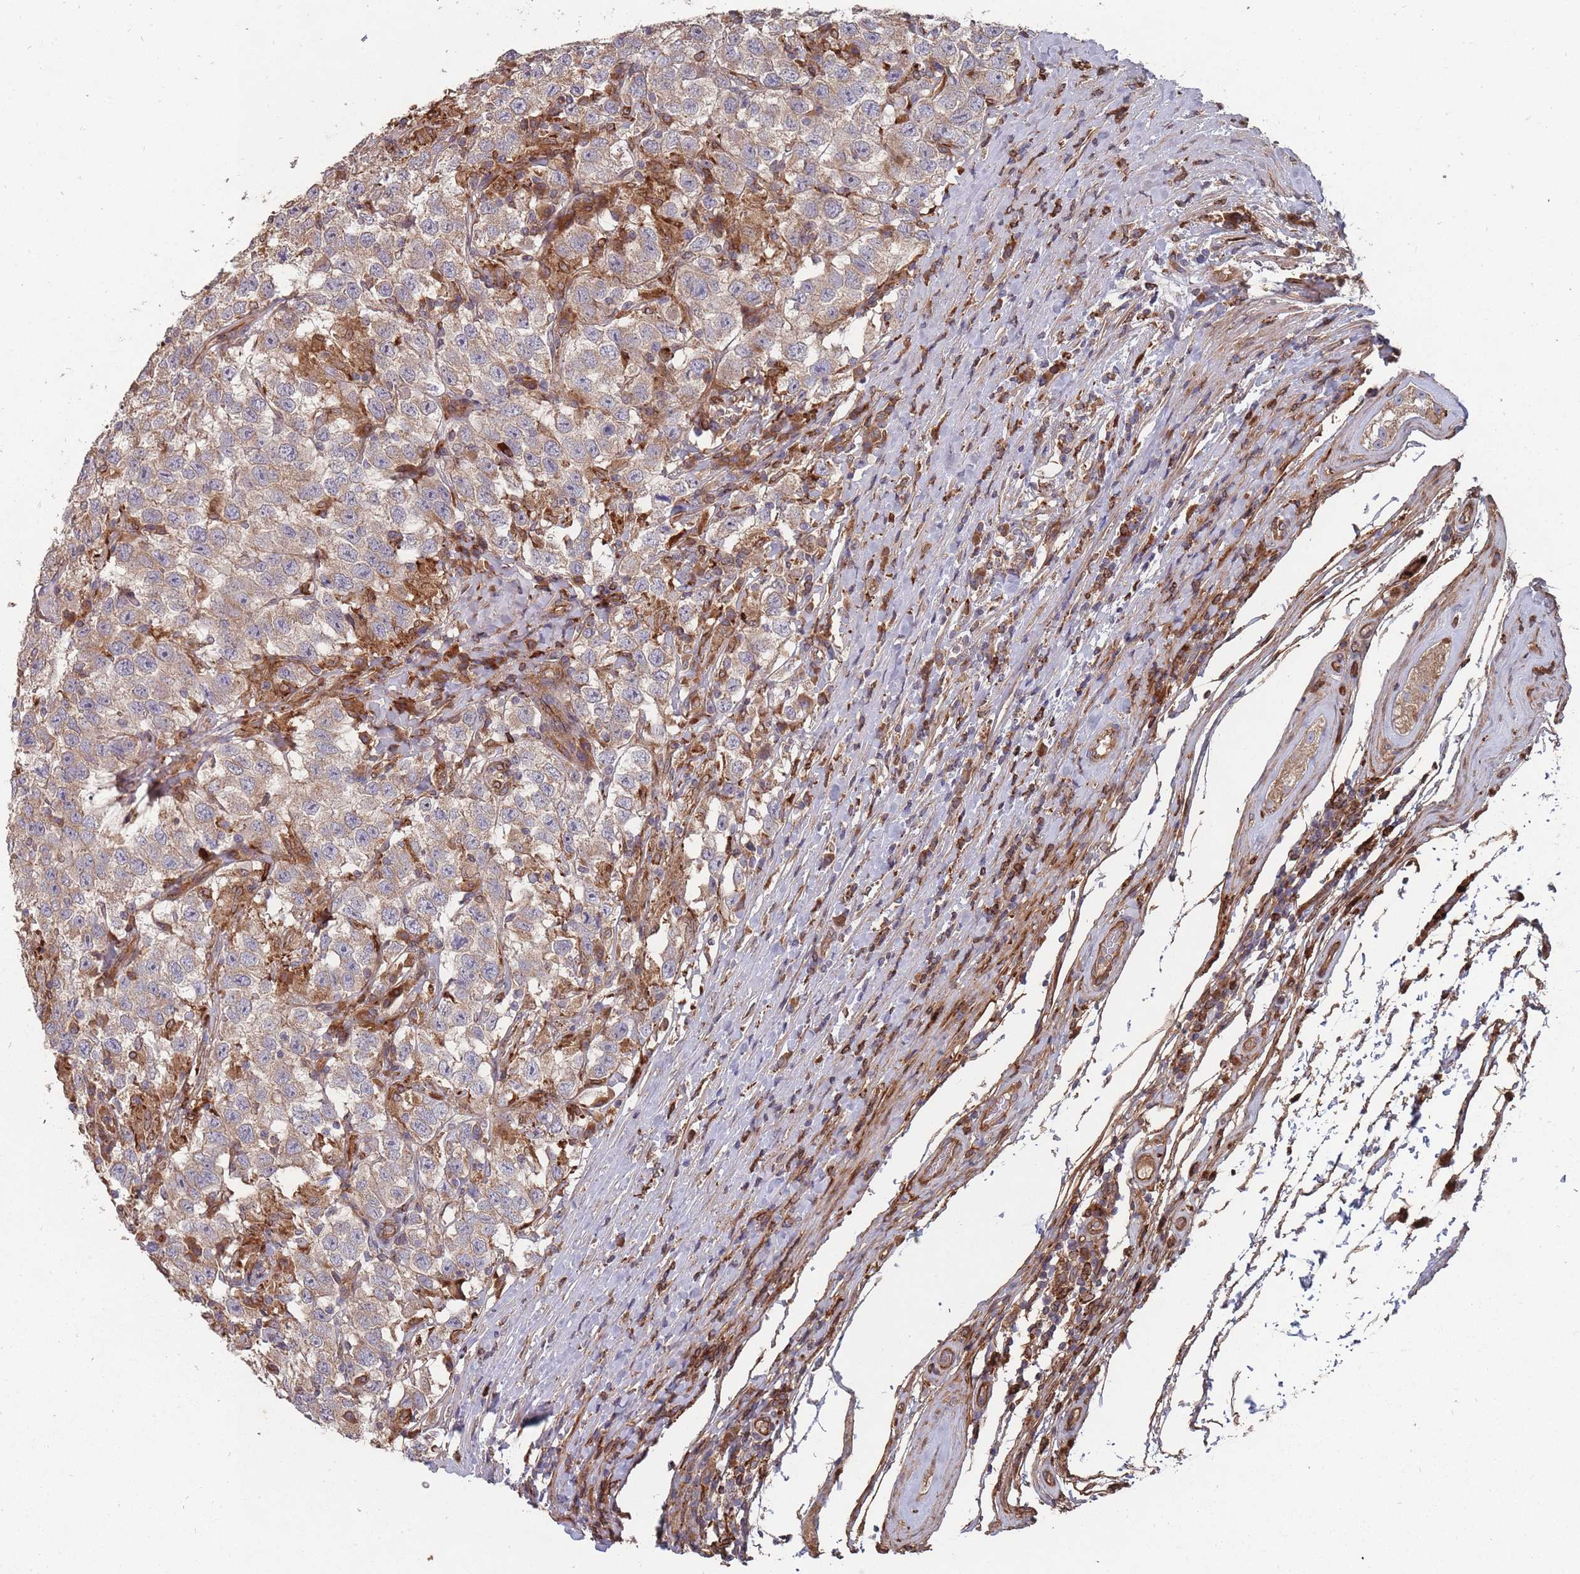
{"staining": {"intensity": "weak", "quantity": ">75%", "location": "cytoplasmic/membranous"}, "tissue": "testis cancer", "cell_type": "Tumor cells", "image_type": "cancer", "snomed": [{"axis": "morphology", "description": "Seminoma, NOS"}, {"axis": "topography", "description": "Testis"}], "caption": "A photomicrograph showing weak cytoplasmic/membranous expression in about >75% of tumor cells in seminoma (testis), as visualized by brown immunohistochemical staining.", "gene": "THSD7B", "patient": {"sex": "male", "age": 41}}